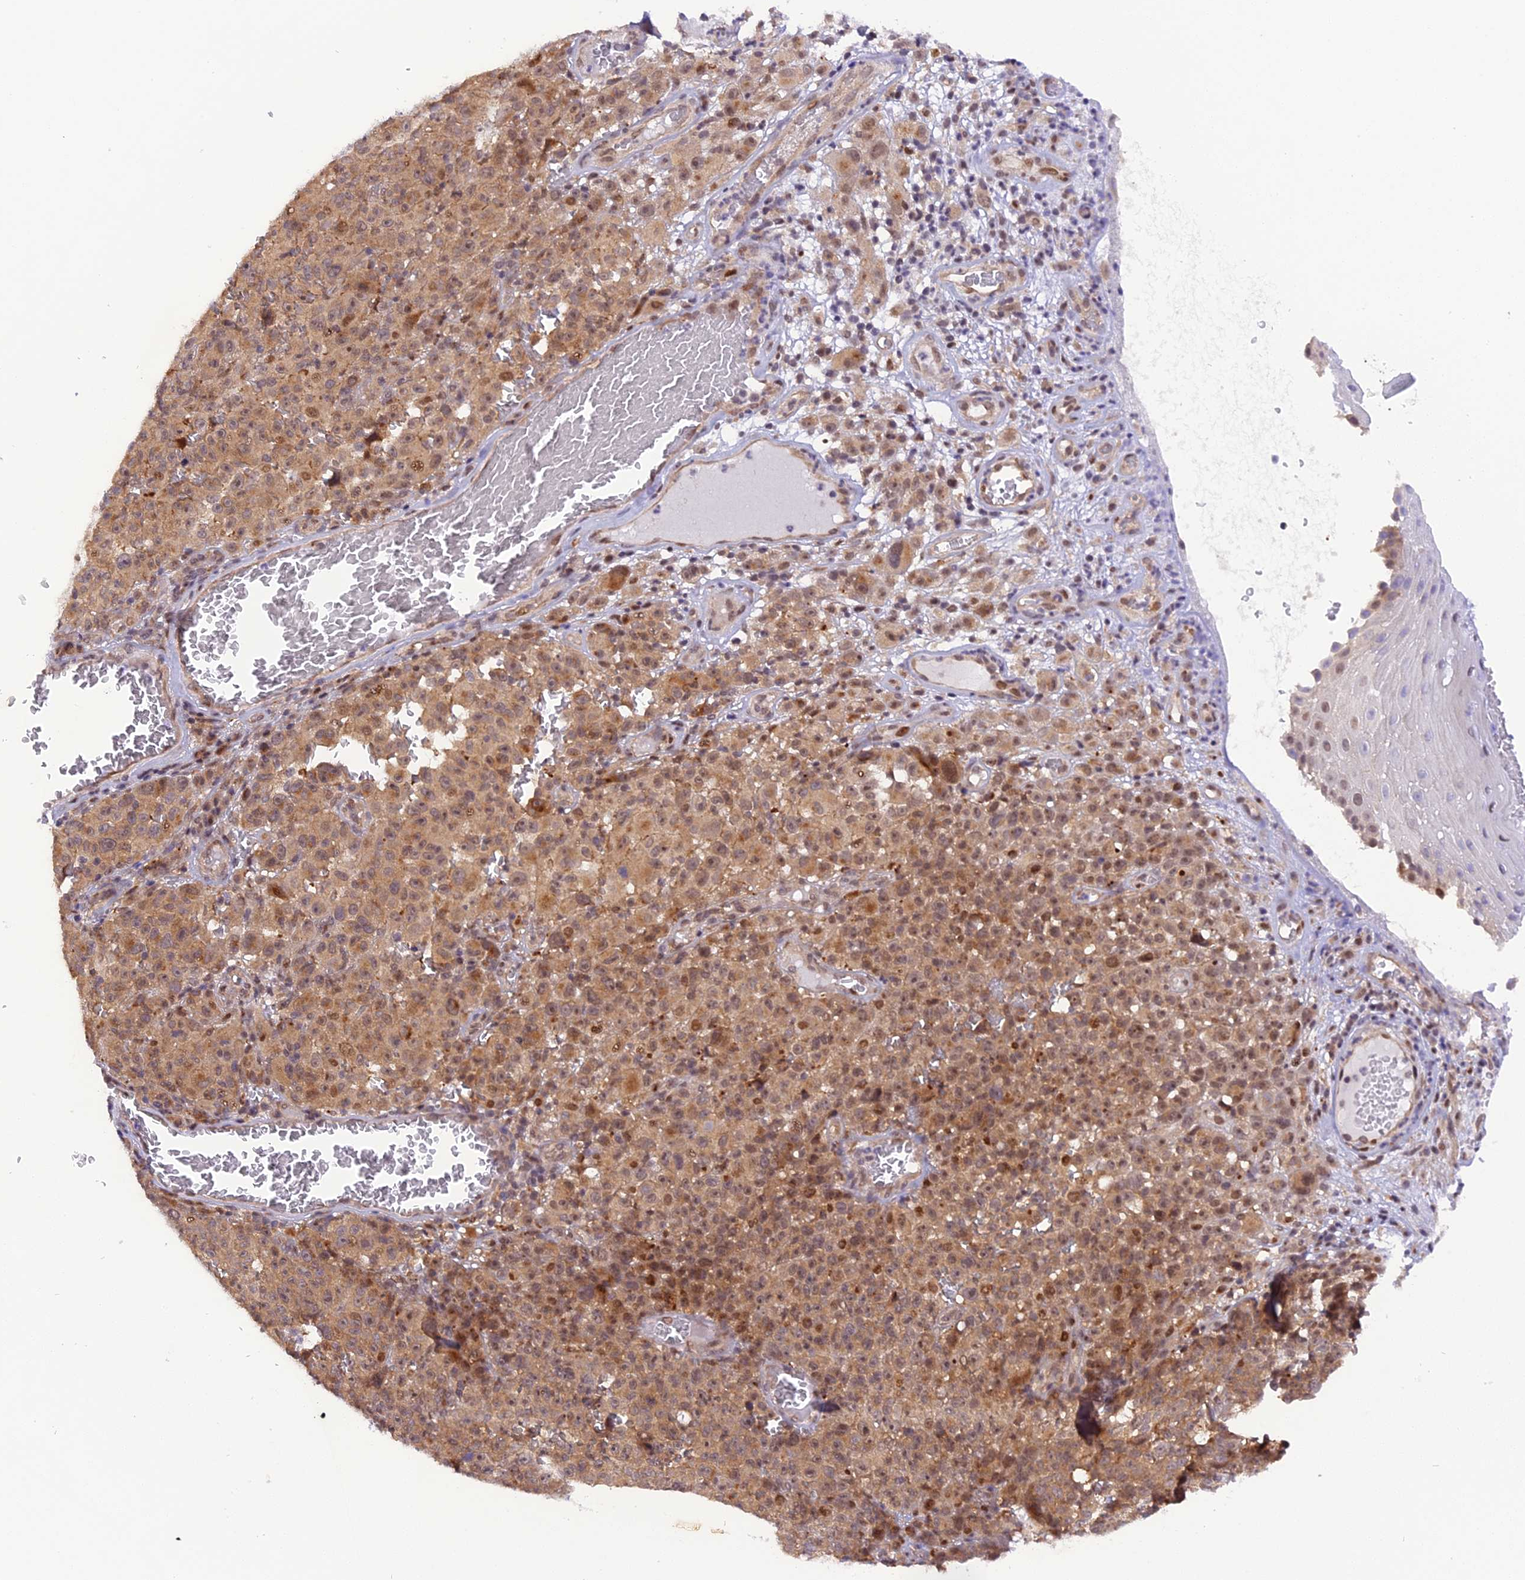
{"staining": {"intensity": "moderate", "quantity": ">75%", "location": "cytoplasmic/membranous,nuclear"}, "tissue": "melanoma", "cell_type": "Tumor cells", "image_type": "cancer", "snomed": [{"axis": "morphology", "description": "Malignant melanoma, NOS"}, {"axis": "topography", "description": "Skin"}], "caption": "Immunohistochemical staining of malignant melanoma shows moderate cytoplasmic/membranous and nuclear protein positivity in approximately >75% of tumor cells.", "gene": "SAMD4A", "patient": {"sex": "female", "age": 82}}